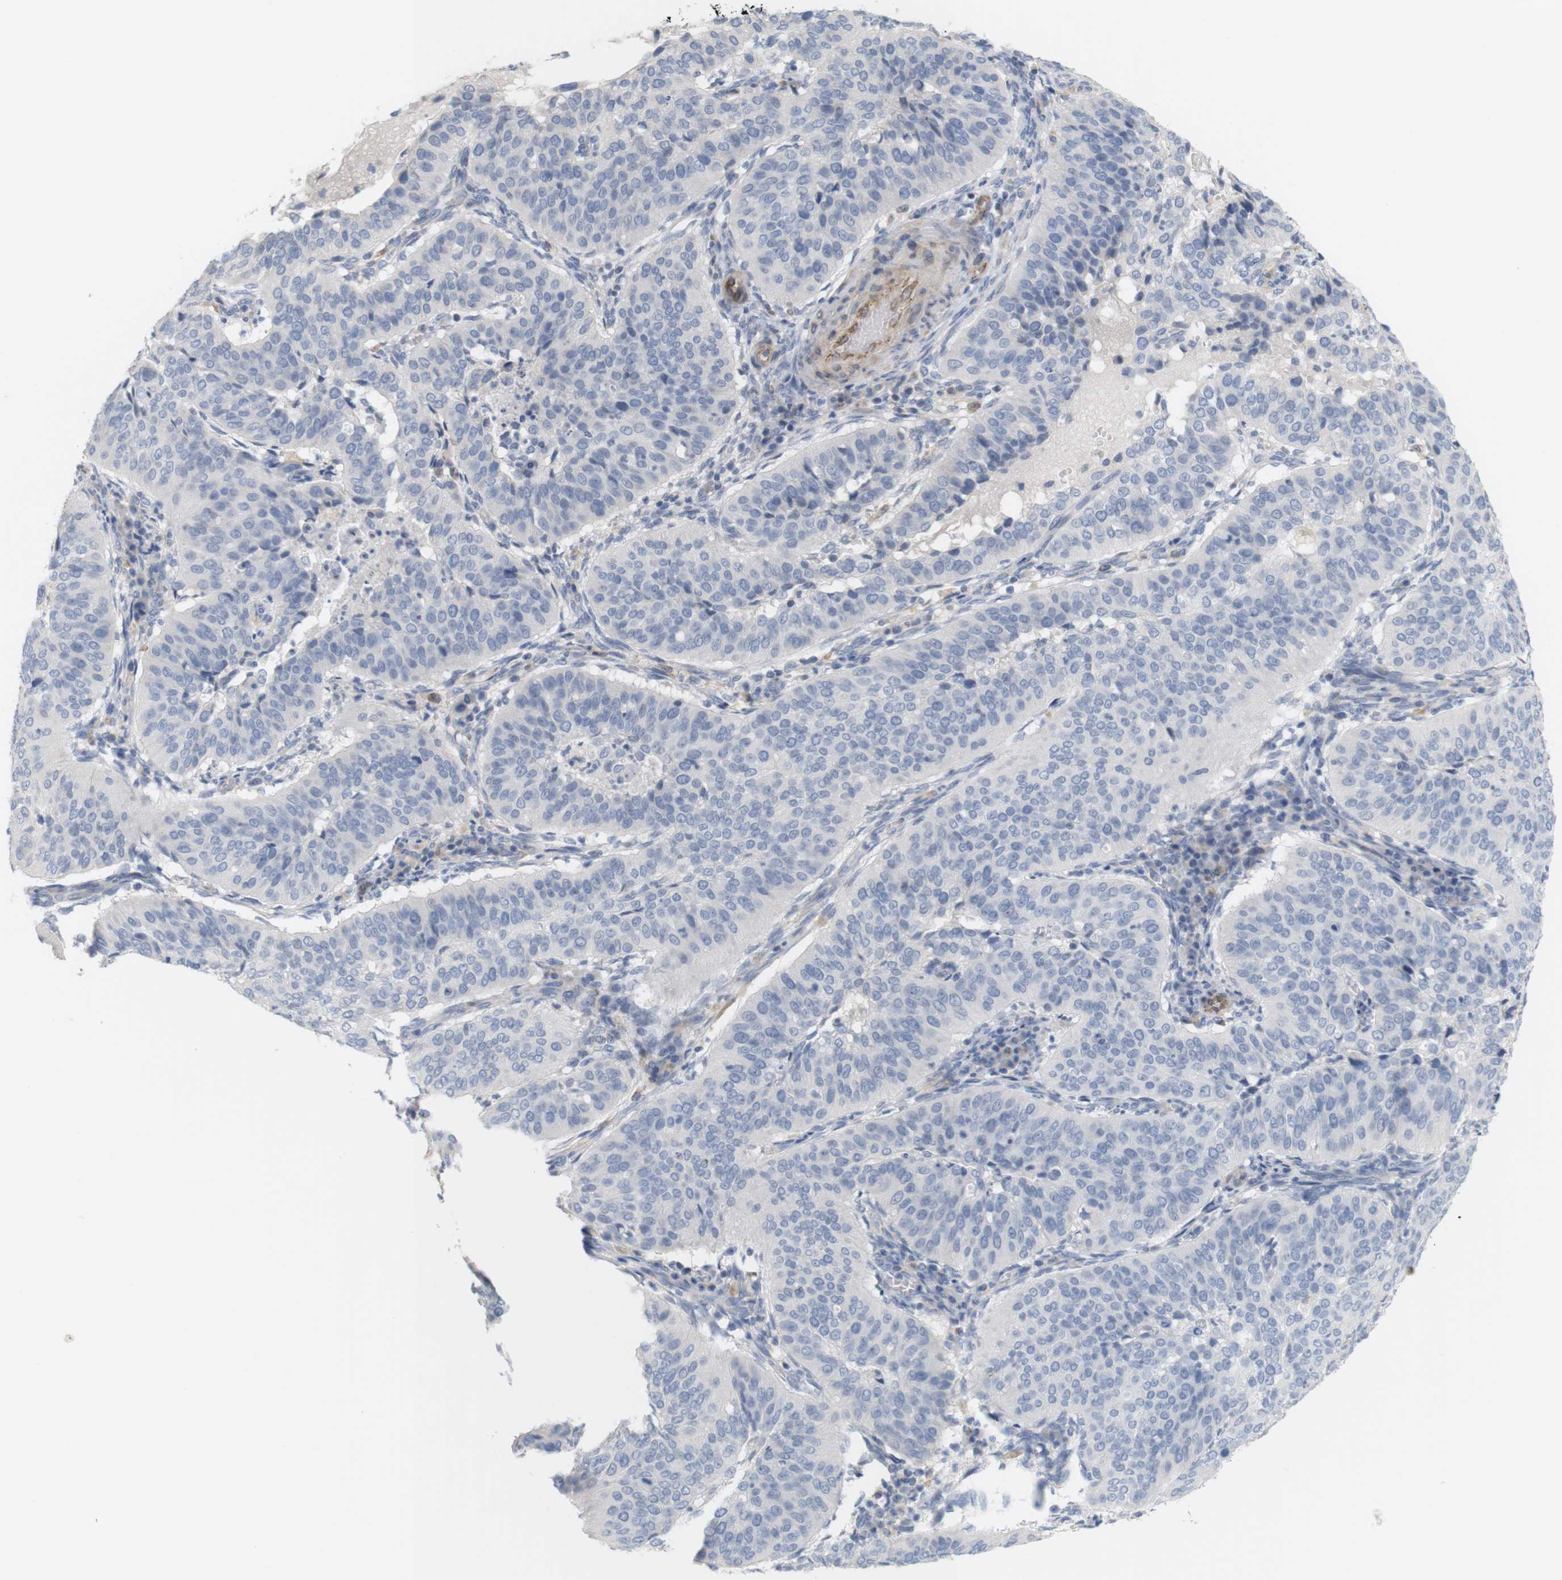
{"staining": {"intensity": "negative", "quantity": "none", "location": "none"}, "tissue": "cervical cancer", "cell_type": "Tumor cells", "image_type": "cancer", "snomed": [{"axis": "morphology", "description": "Normal tissue, NOS"}, {"axis": "morphology", "description": "Squamous cell carcinoma, NOS"}, {"axis": "topography", "description": "Cervix"}], "caption": "Immunohistochemistry (IHC) of squamous cell carcinoma (cervical) displays no positivity in tumor cells.", "gene": "ITPR1", "patient": {"sex": "female", "age": 39}}